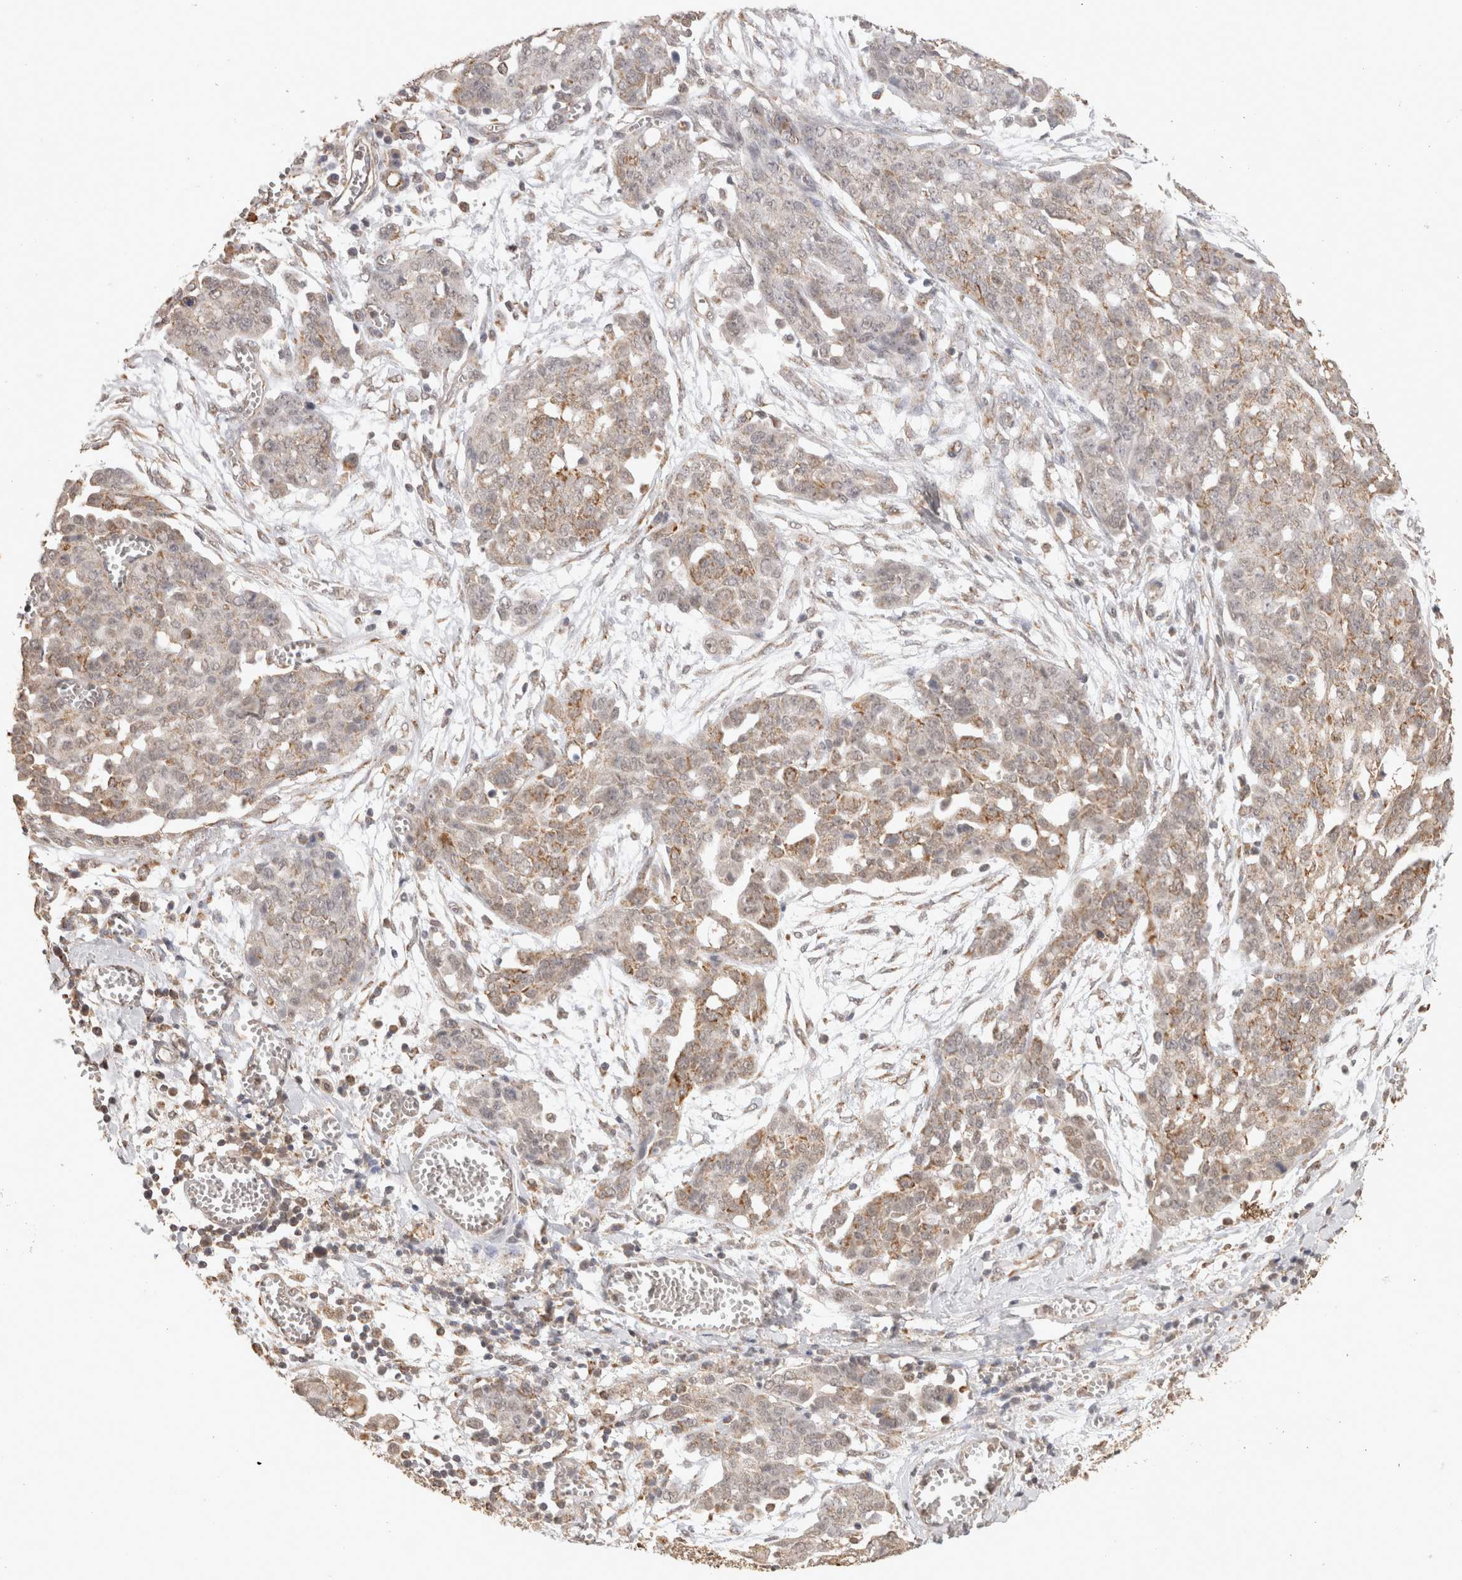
{"staining": {"intensity": "weak", "quantity": ">75%", "location": "cytoplasmic/membranous"}, "tissue": "ovarian cancer", "cell_type": "Tumor cells", "image_type": "cancer", "snomed": [{"axis": "morphology", "description": "Cystadenocarcinoma, serous, NOS"}, {"axis": "topography", "description": "Soft tissue"}, {"axis": "topography", "description": "Ovary"}], "caption": "Human ovarian serous cystadenocarcinoma stained with a protein marker exhibits weak staining in tumor cells.", "gene": "BNIP3L", "patient": {"sex": "female", "age": 57}}